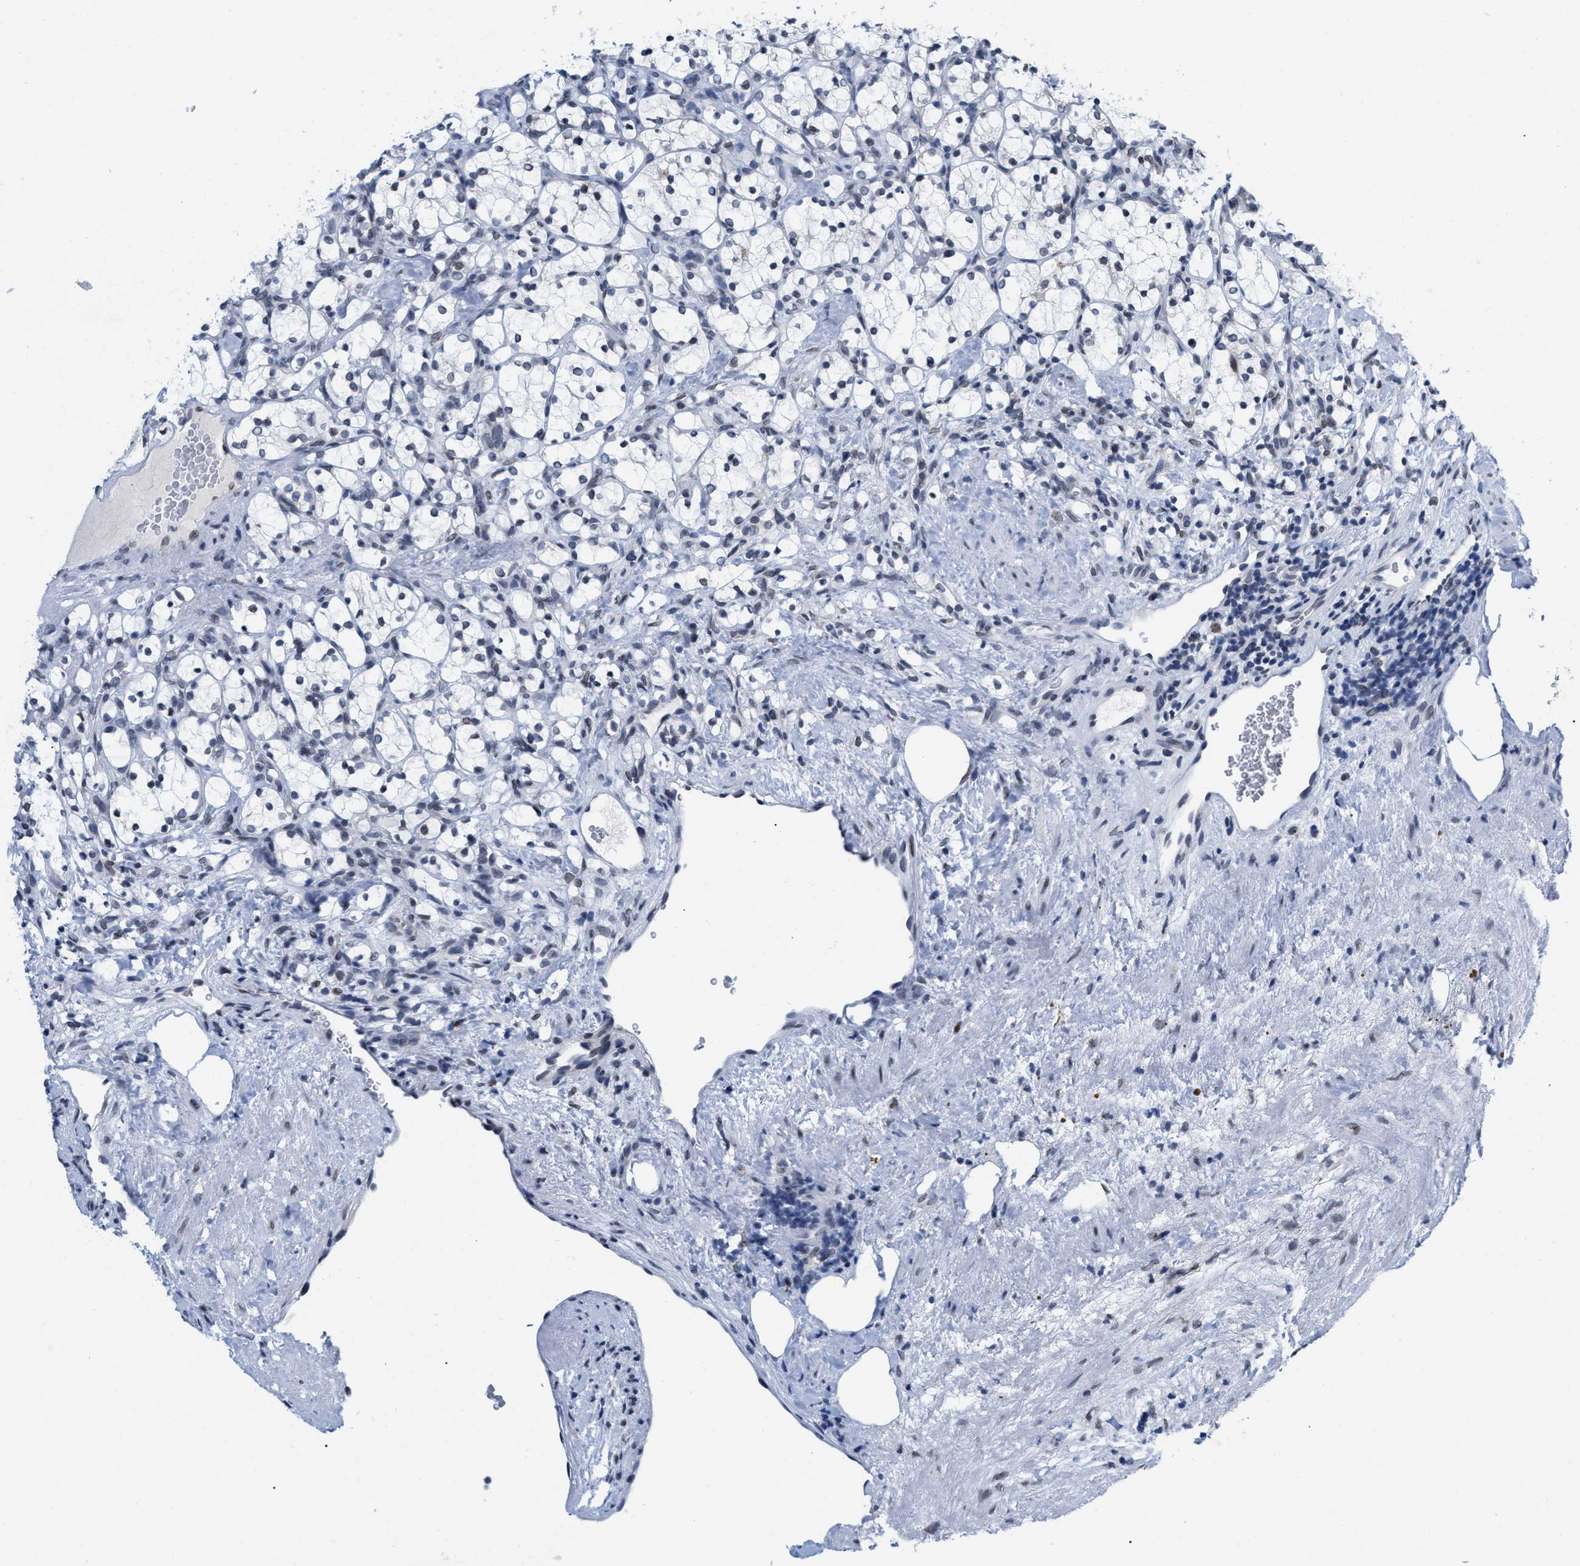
{"staining": {"intensity": "negative", "quantity": "none", "location": "none"}, "tissue": "renal cancer", "cell_type": "Tumor cells", "image_type": "cancer", "snomed": [{"axis": "morphology", "description": "Adenocarcinoma, NOS"}, {"axis": "topography", "description": "Kidney"}], "caption": "Tumor cells are negative for brown protein staining in renal cancer (adenocarcinoma).", "gene": "TPR", "patient": {"sex": "female", "age": 69}}